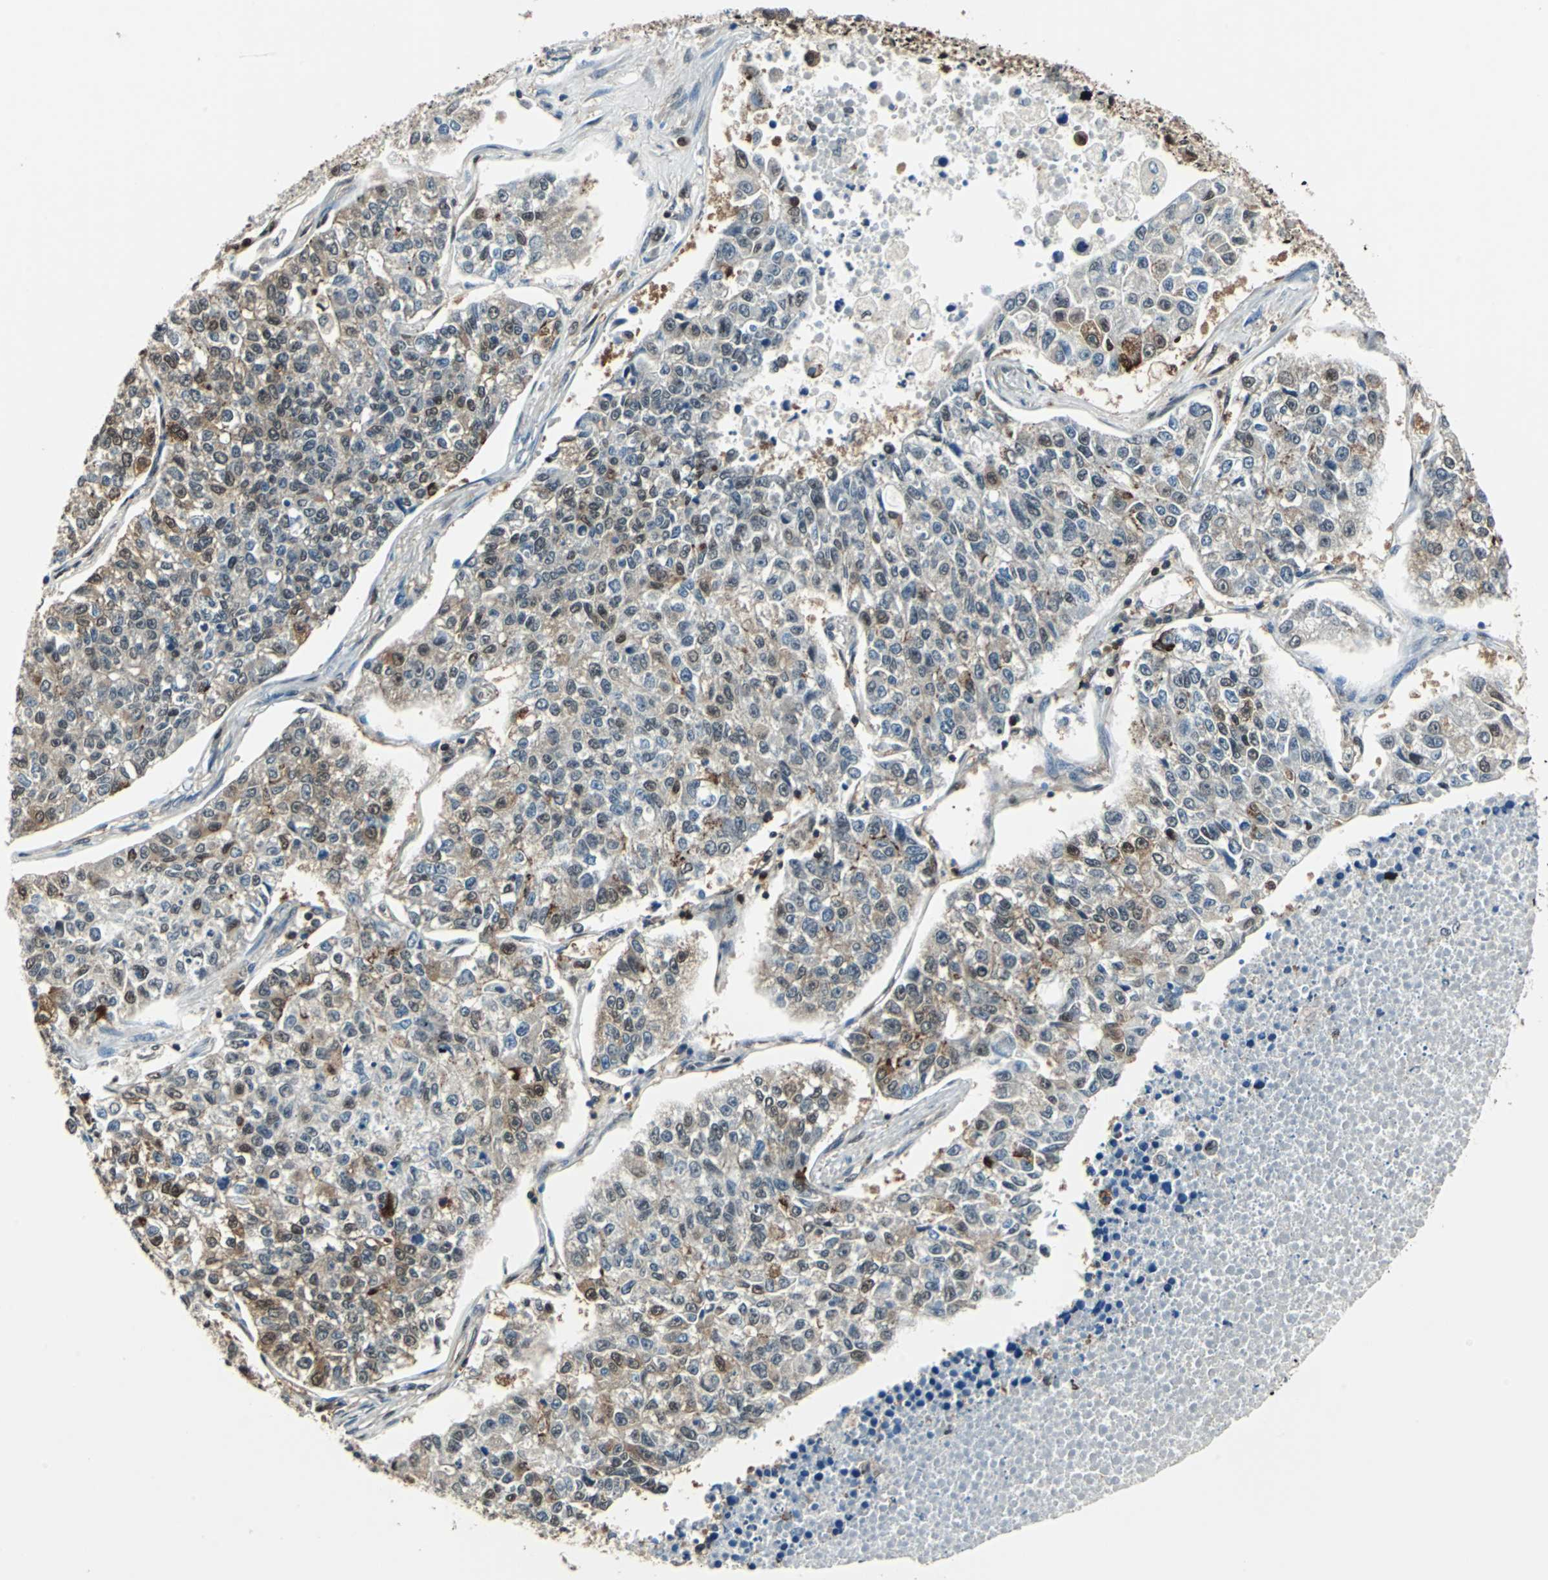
{"staining": {"intensity": "moderate", "quantity": "25%-75%", "location": "cytoplasmic/membranous"}, "tissue": "lung cancer", "cell_type": "Tumor cells", "image_type": "cancer", "snomed": [{"axis": "morphology", "description": "Adenocarcinoma, NOS"}, {"axis": "topography", "description": "Lung"}], "caption": "Moderate cytoplasmic/membranous protein expression is identified in about 25%-75% of tumor cells in lung cancer. The staining was performed using DAB (3,3'-diaminobenzidine), with brown indicating positive protein expression. Nuclei are stained blue with hematoxylin.", "gene": "PSME1", "patient": {"sex": "male", "age": 49}}